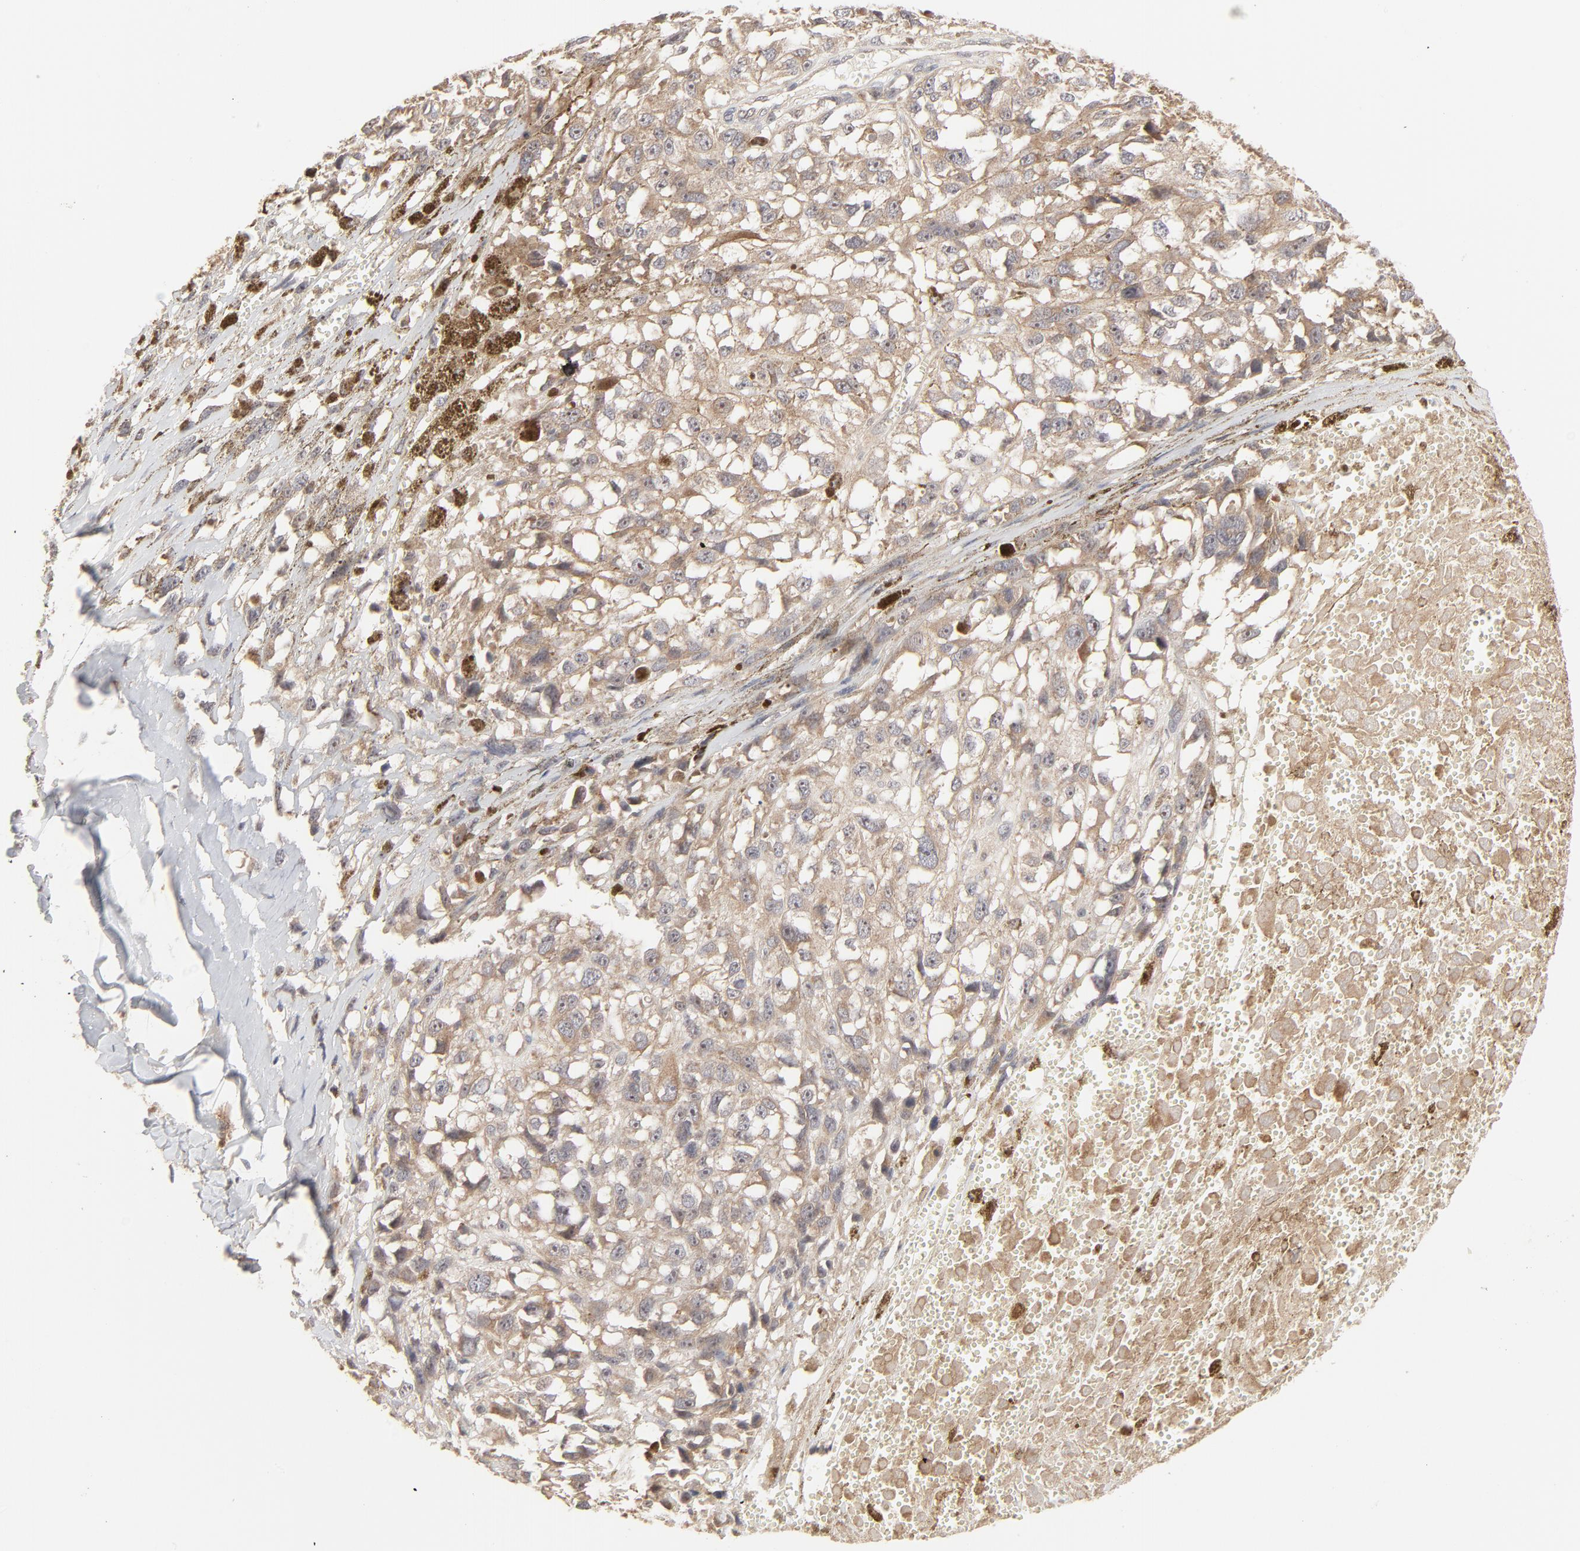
{"staining": {"intensity": "moderate", "quantity": ">75%", "location": "cytoplasmic/membranous"}, "tissue": "melanoma", "cell_type": "Tumor cells", "image_type": "cancer", "snomed": [{"axis": "morphology", "description": "Malignant melanoma, Metastatic site"}, {"axis": "topography", "description": "Lymph node"}], "caption": "A brown stain shows moderate cytoplasmic/membranous staining of a protein in malignant melanoma (metastatic site) tumor cells. The protein is shown in brown color, while the nuclei are stained blue.", "gene": "RAB5C", "patient": {"sex": "male", "age": 59}}